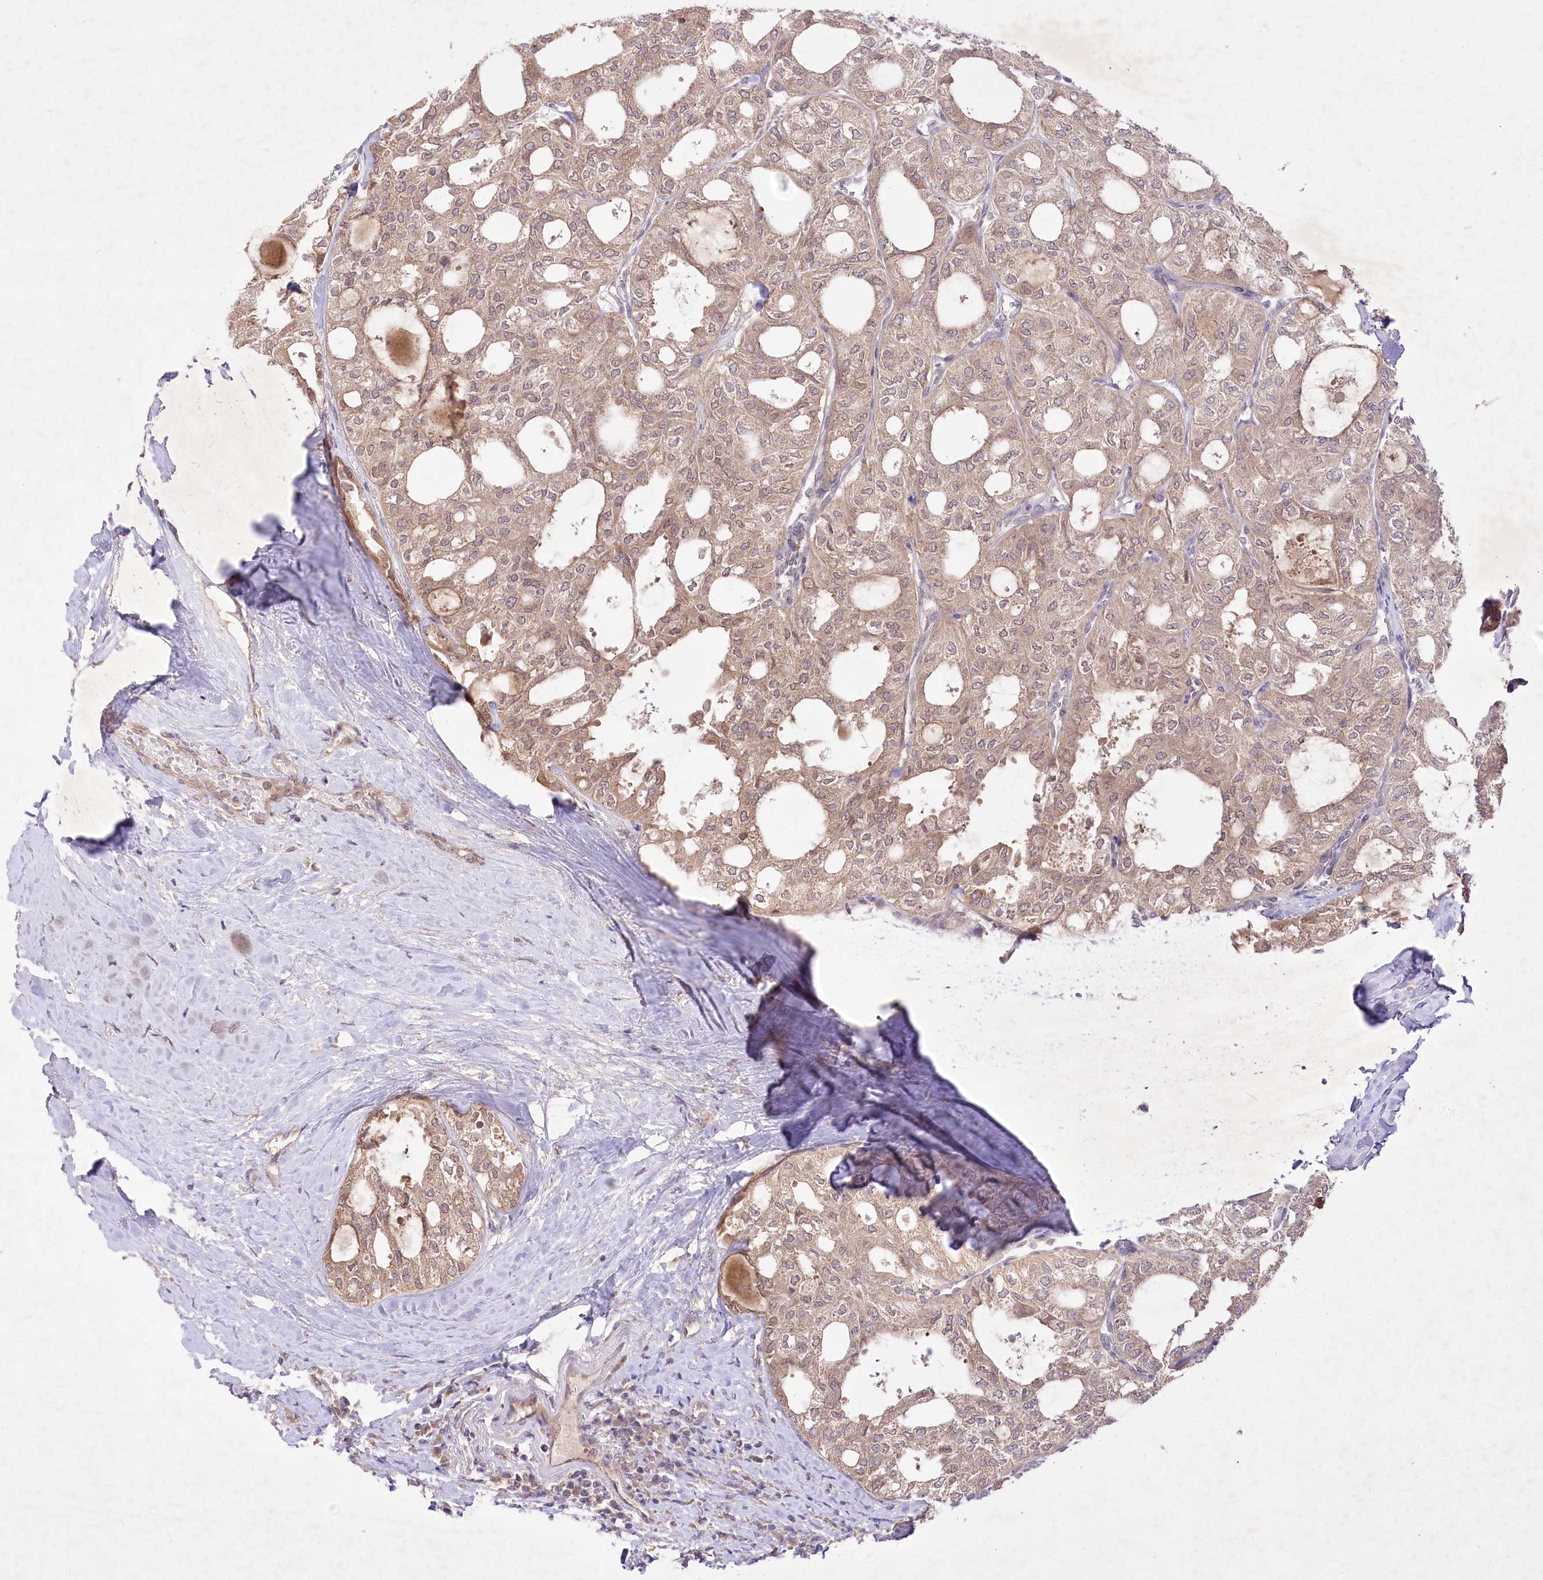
{"staining": {"intensity": "weak", "quantity": ">75%", "location": "cytoplasmic/membranous"}, "tissue": "thyroid cancer", "cell_type": "Tumor cells", "image_type": "cancer", "snomed": [{"axis": "morphology", "description": "Follicular adenoma carcinoma, NOS"}, {"axis": "topography", "description": "Thyroid gland"}], "caption": "Protein expression analysis of human follicular adenoma carcinoma (thyroid) reveals weak cytoplasmic/membranous positivity in about >75% of tumor cells.", "gene": "HELT", "patient": {"sex": "male", "age": 75}}